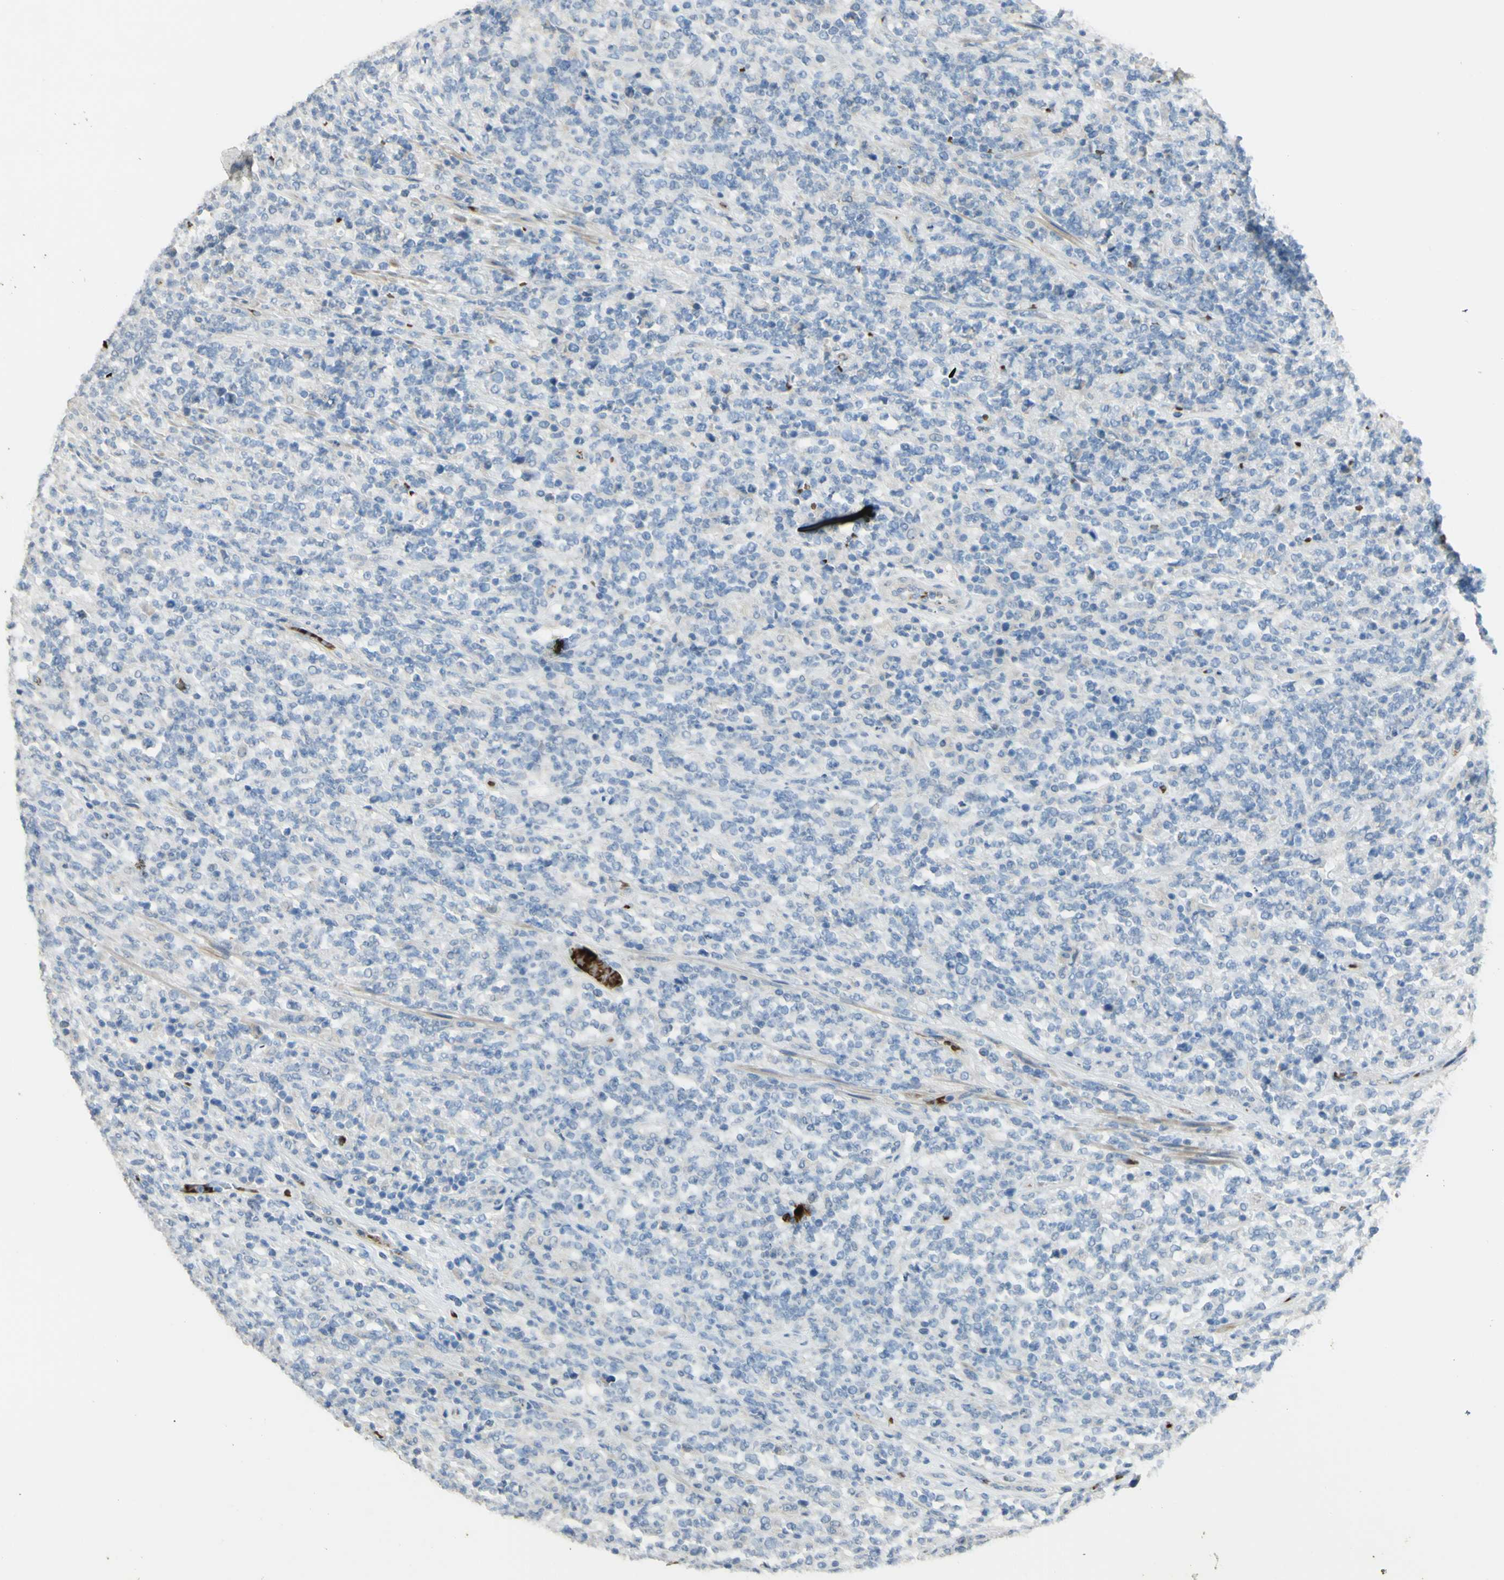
{"staining": {"intensity": "negative", "quantity": "none", "location": "none"}, "tissue": "lymphoma", "cell_type": "Tumor cells", "image_type": "cancer", "snomed": [{"axis": "morphology", "description": "Malignant lymphoma, non-Hodgkin's type, High grade"}, {"axis": "topography", "description": "Soft tissue"}], "caption": "Immunohistochemistry micrograph of human lymphoma stained for a protein (brown), which demonstrates no staining in tumor cells.", "gene": "GAN", "patient": {"sex": "male", "age": 18}}